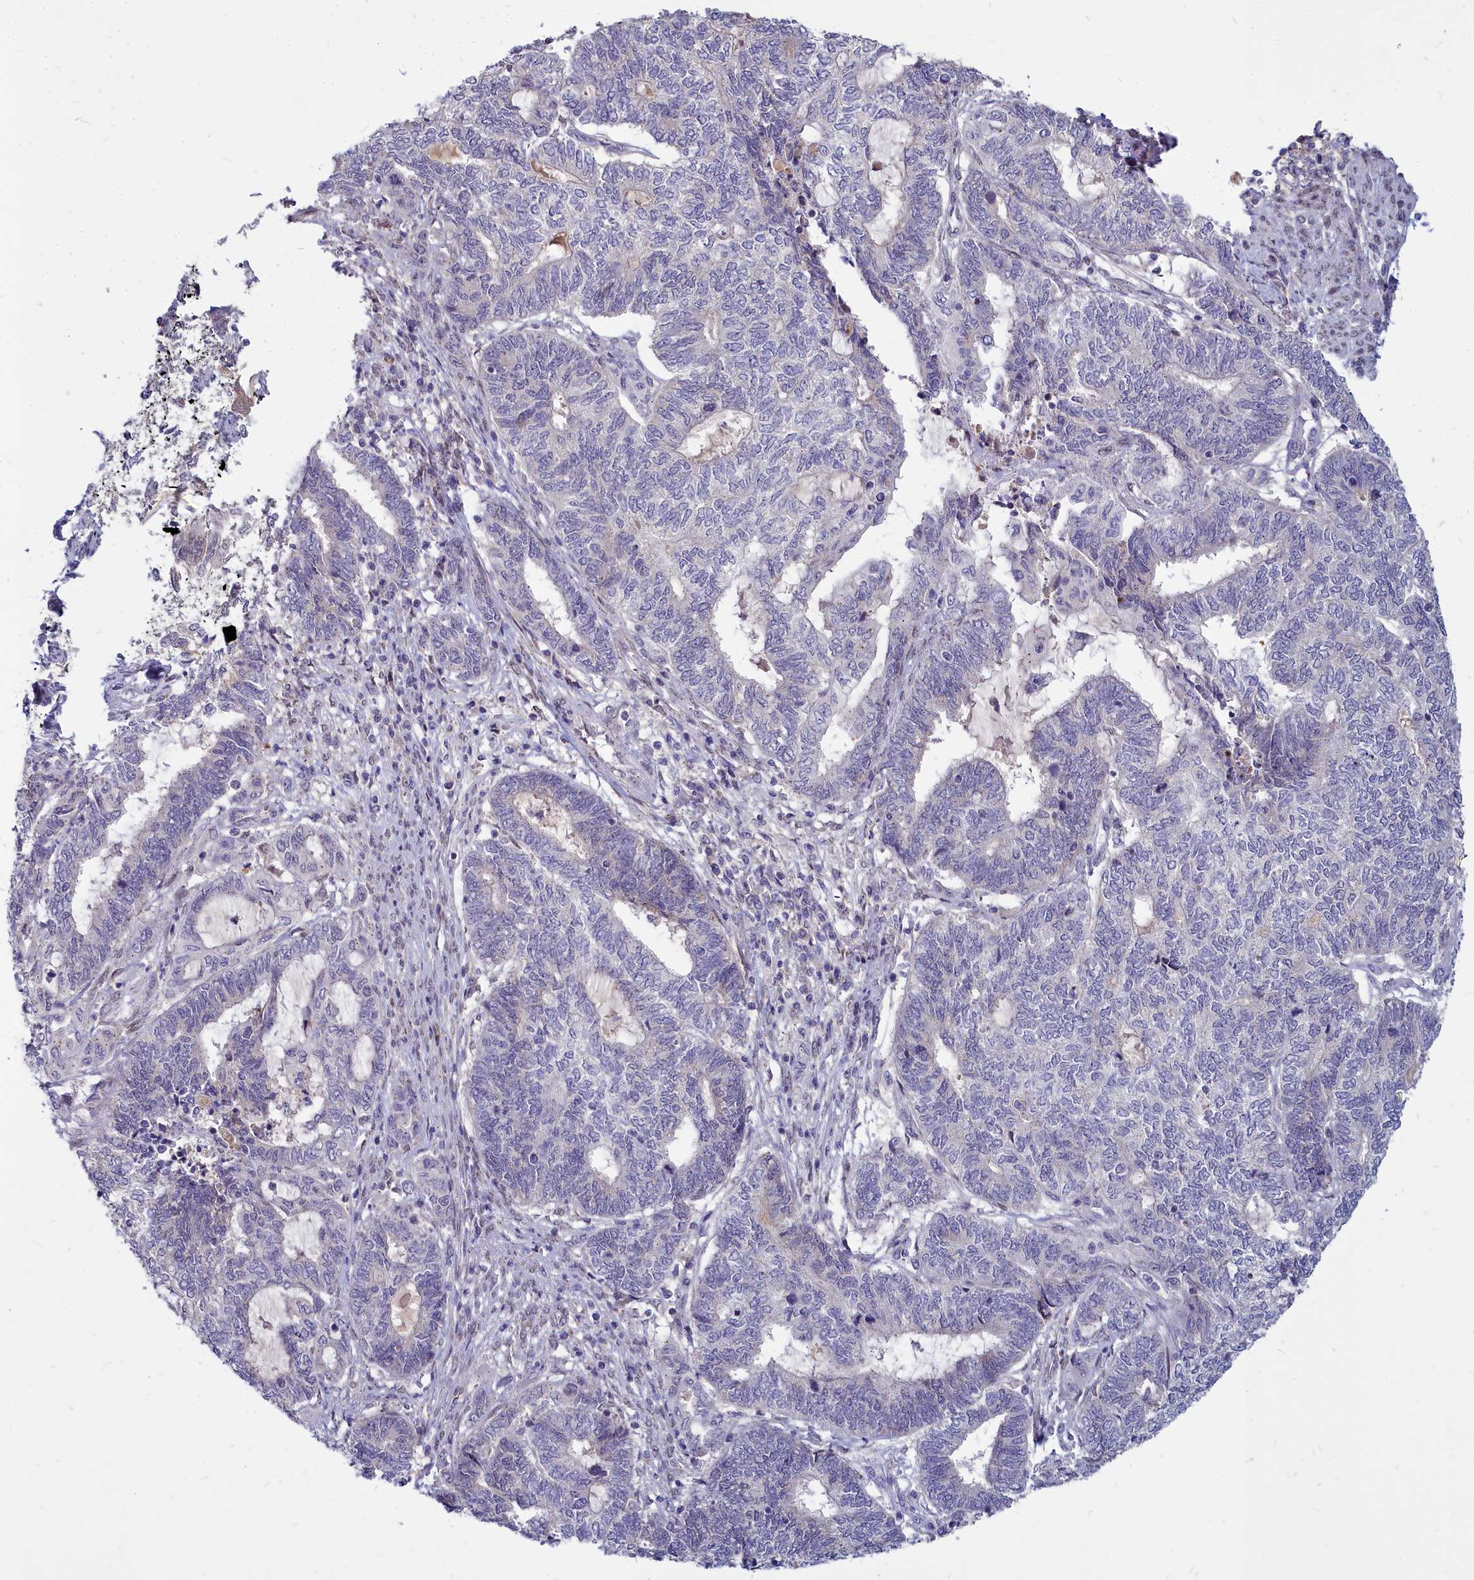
{"staining": {"intensity": "negative", "quantity": "none", "location": "none"}, "tissue": "endometrial cancer", "cell_type": "Tumor cells", "image_type": "cancer", "snomed": [{"axis": "morphology", "description": "Adenocarcinoma, NOS"}, {"axis": "topography", "description": "Uterus"}, {"axis": "topography", "description": "Endometrium"}], "caption": "An image of endometrial cancer (adenocarcinoma) stained for a protein demonstrates no brown staining in tumor cells.", "gene": "NOXA1", "patient": {"sex": "female", "age": 70}}